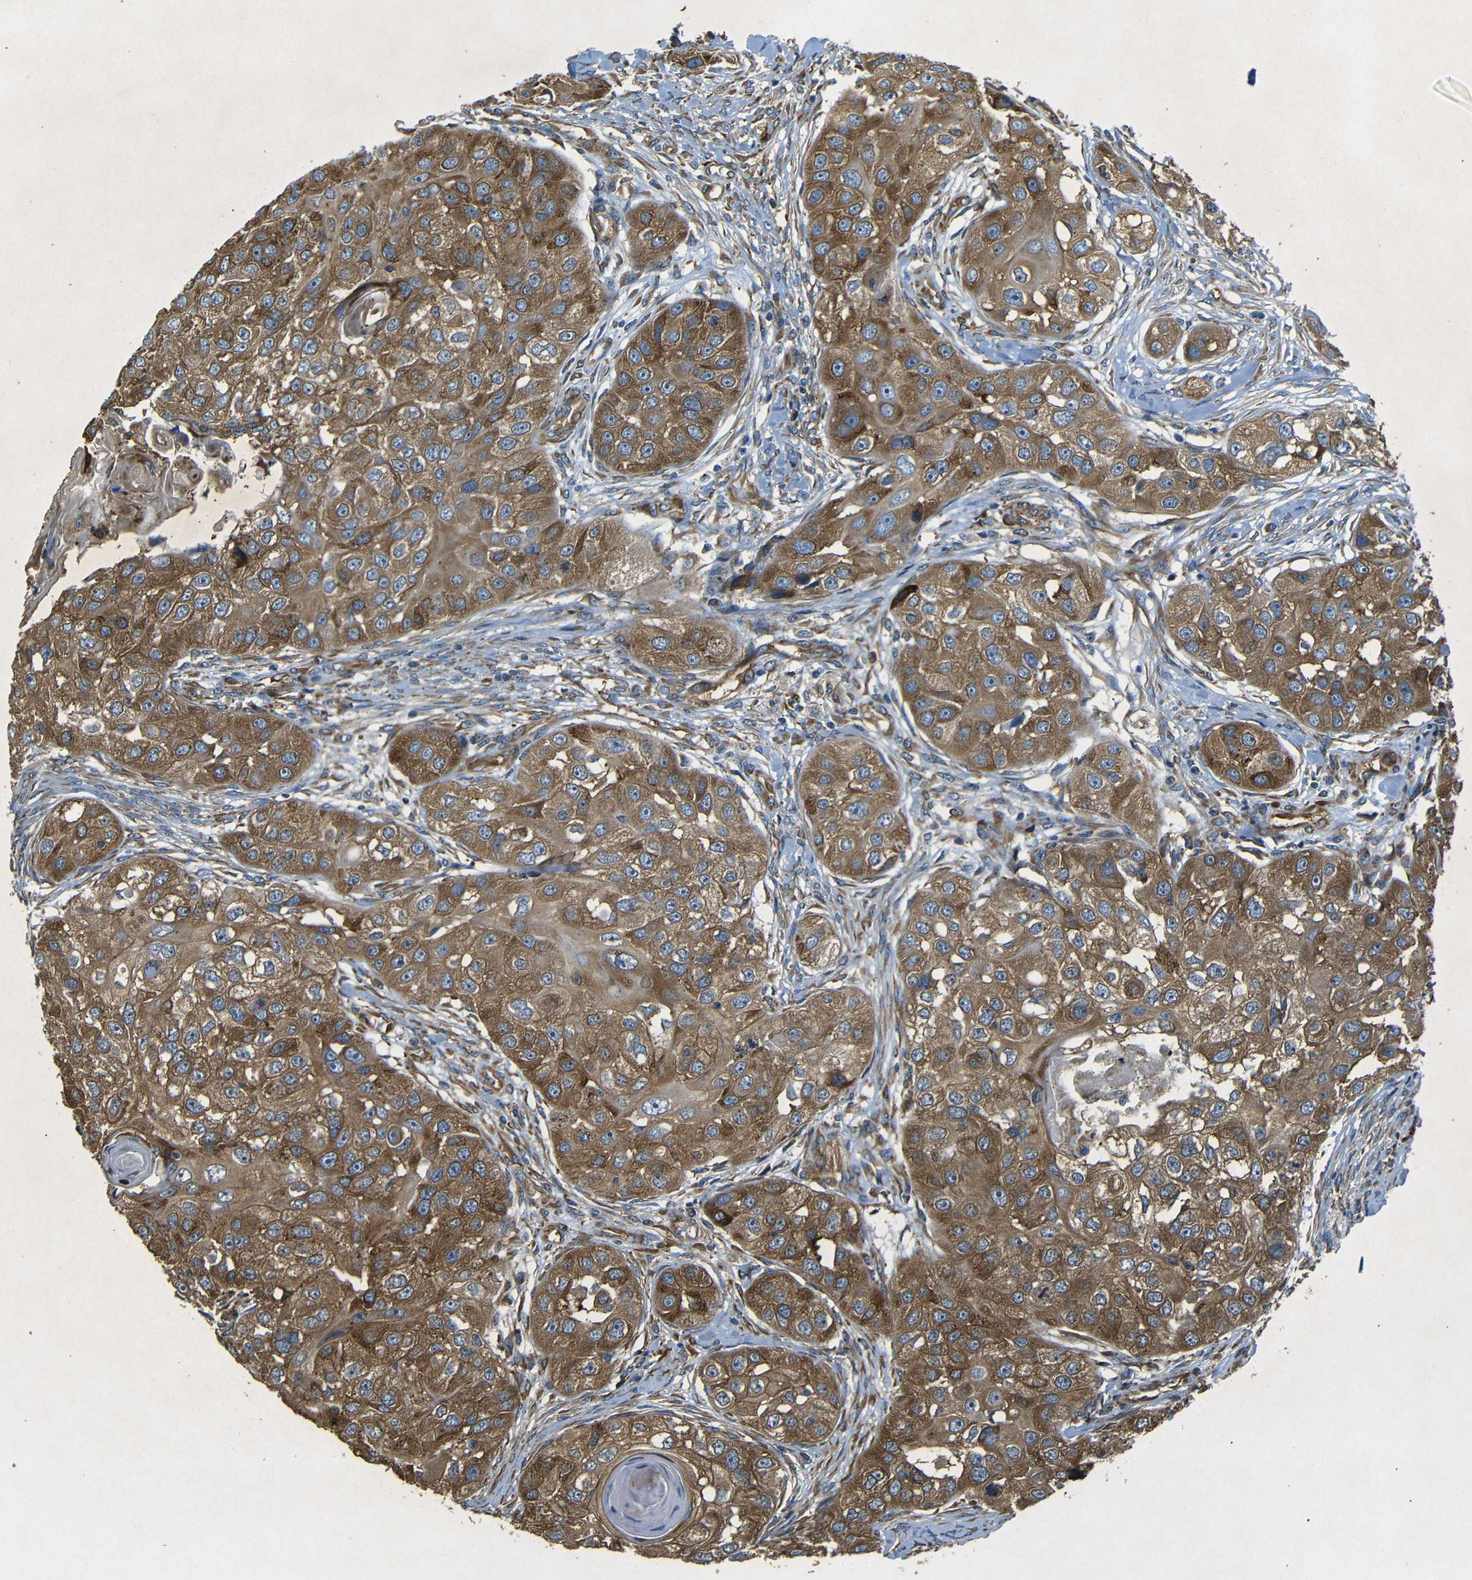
{"staining": {"intensity": "moderate", "quantity": ">75%", "location": "cytoplasmic/membranous"}, "tissue": "head and neck cancer", "cell_type": "Tumor cells", "image_type": "cancer", "snomed": [{"axis": "morphology", "description": "Normal tissue, NOS"}, {"axis": "morphology", "description": "Squamous cell carcinoma, NOS"}, {"axis": "topography", "description": "Skeletal muscle"}, {"axis": "topography", "description": "Head-Neck"}], "caption": "Protein expression analysis of human head and neck cancer reveals moderate cytoplasmic/membranous positivity in approximately >75% of tumor cells.", "gene": "BTF3", "patient": {"sex": "male", "age": 51}}